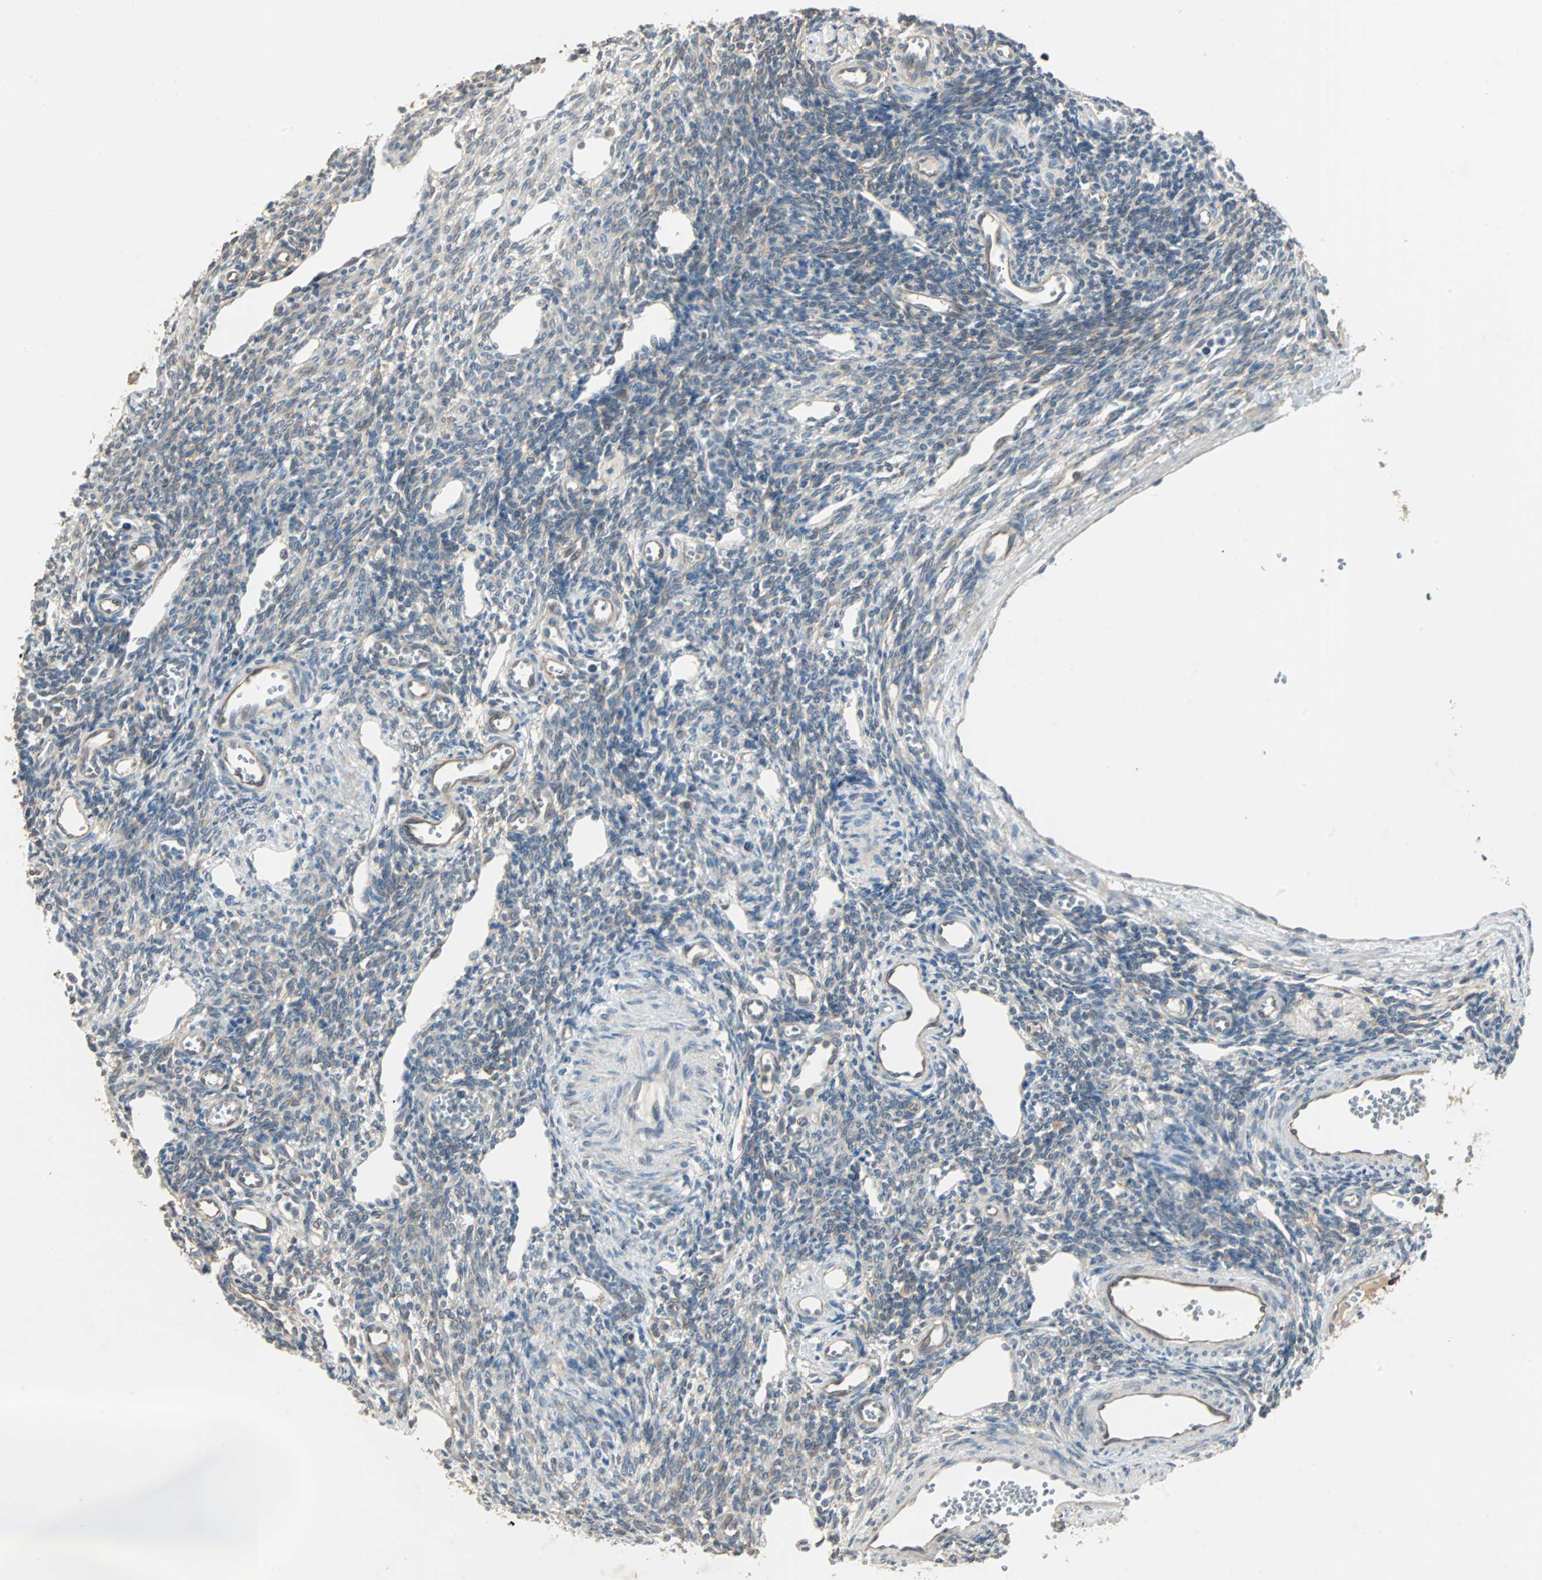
{"staining": {"intensity": "weak", "quantity": "<25%", "location": "cytoplasmic/membranous"}, "tissue": "ovary", "cell_type": "Ovarian stroma cells", "image_type": "normal", "snomed": [{"axis": "morphology", "description": "Normal tissue, NOS"}, {"axis": "topography", "description": "Ovary"}], "caption": "This is an immunohistochemistry micrograph of unremarkable ovary. There is no positivity in ovarian stroma cells.", "gene": "CMC2", "patient": {"sex": "female", "age": 33}}